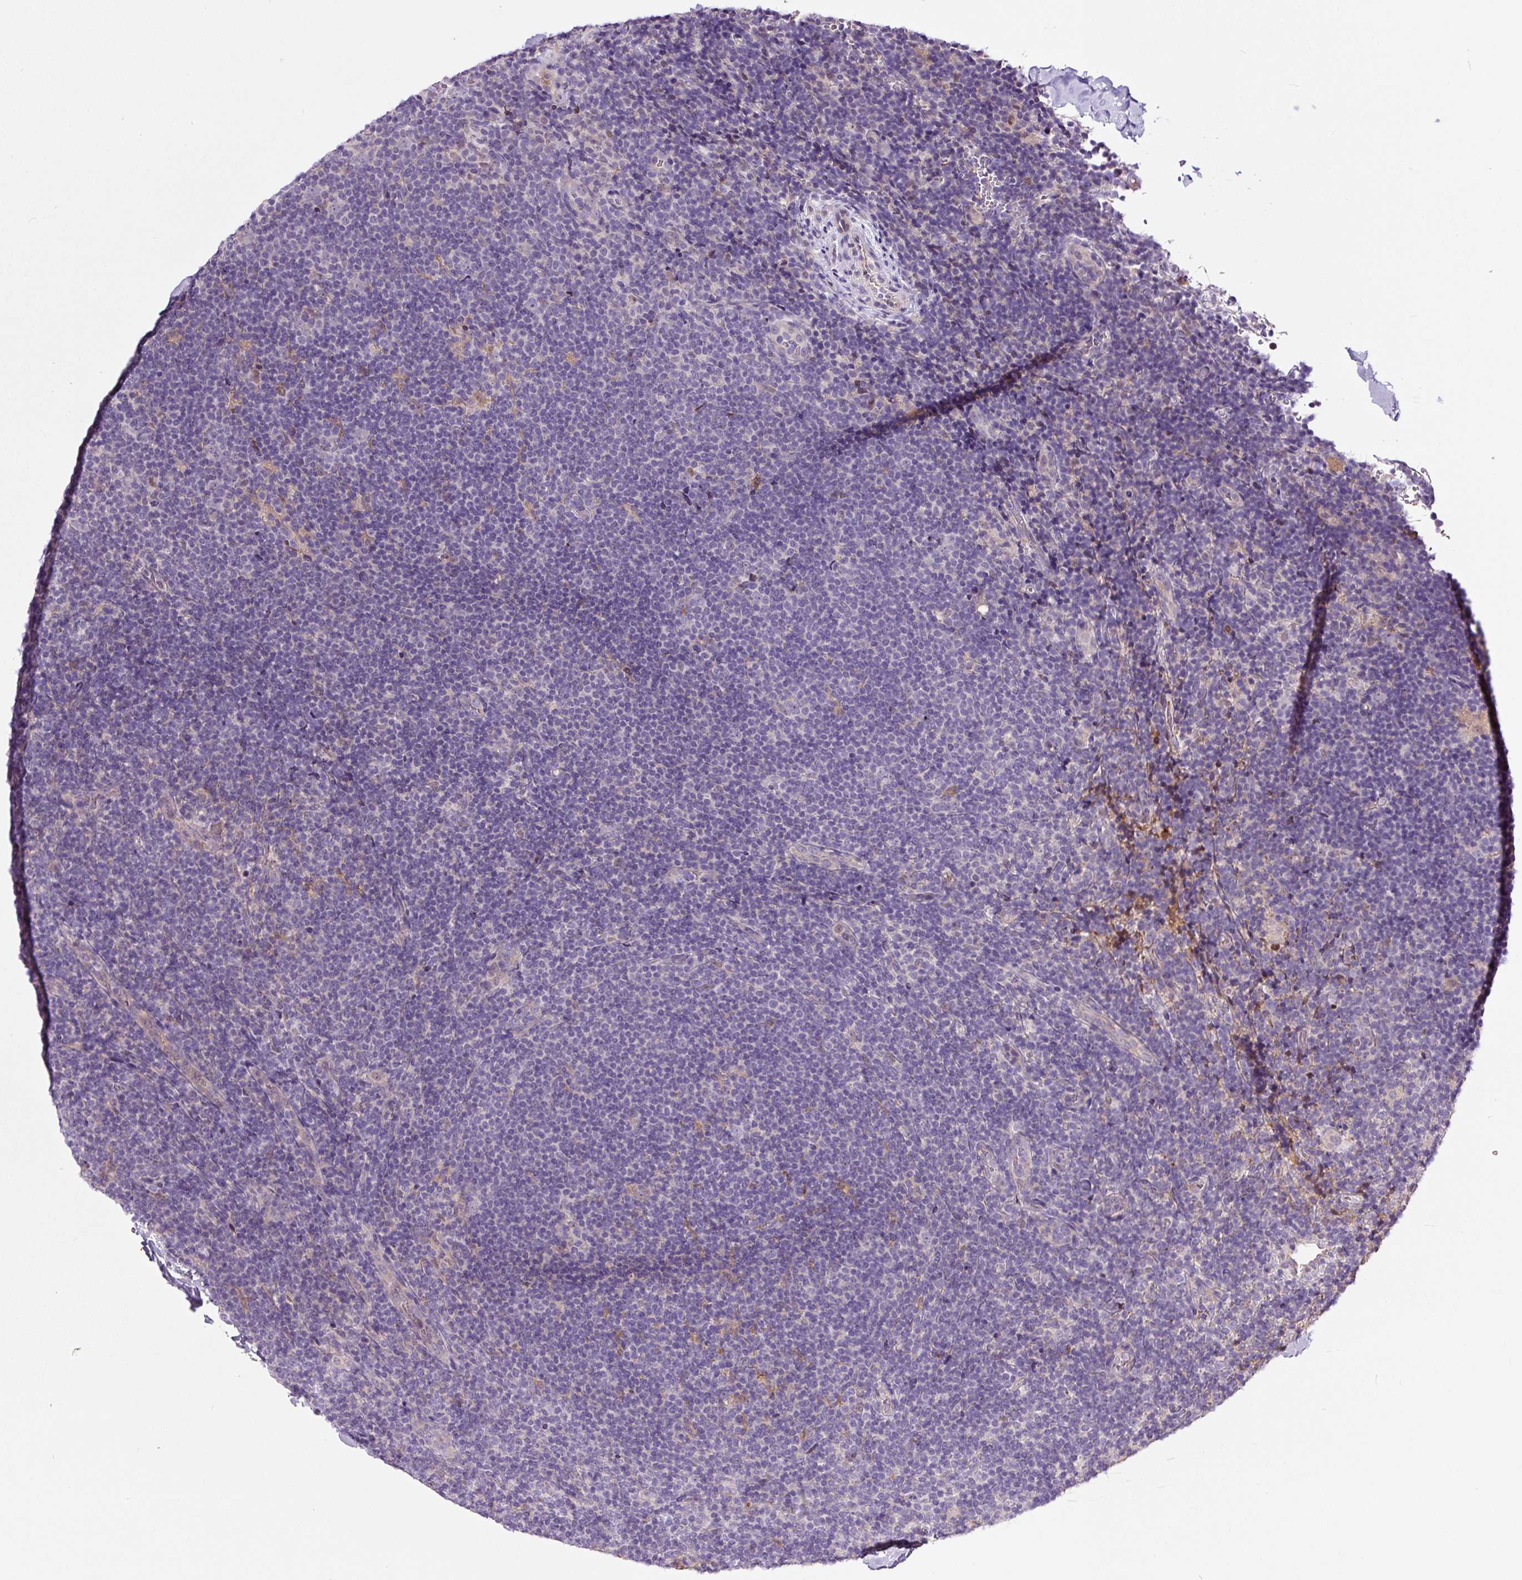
{"staining": {"intensity": "negative", "quantity": "none", "location": "none"}, "tissue": "lymphoma", "cell_type": "Tumor cells", "image_type": "cancer", "snomed": [{"axis": "morphology", "description": "Hodgkin's disease, NOS"}, {"axis": "topography", "description": "Lymph node"}], "caption": "Lymphoma was stained to show a protein in brown. There is no significant expression in tumor cells.", "gene": "LRRC24", "patient": {"sex": "female", "age": 57}}